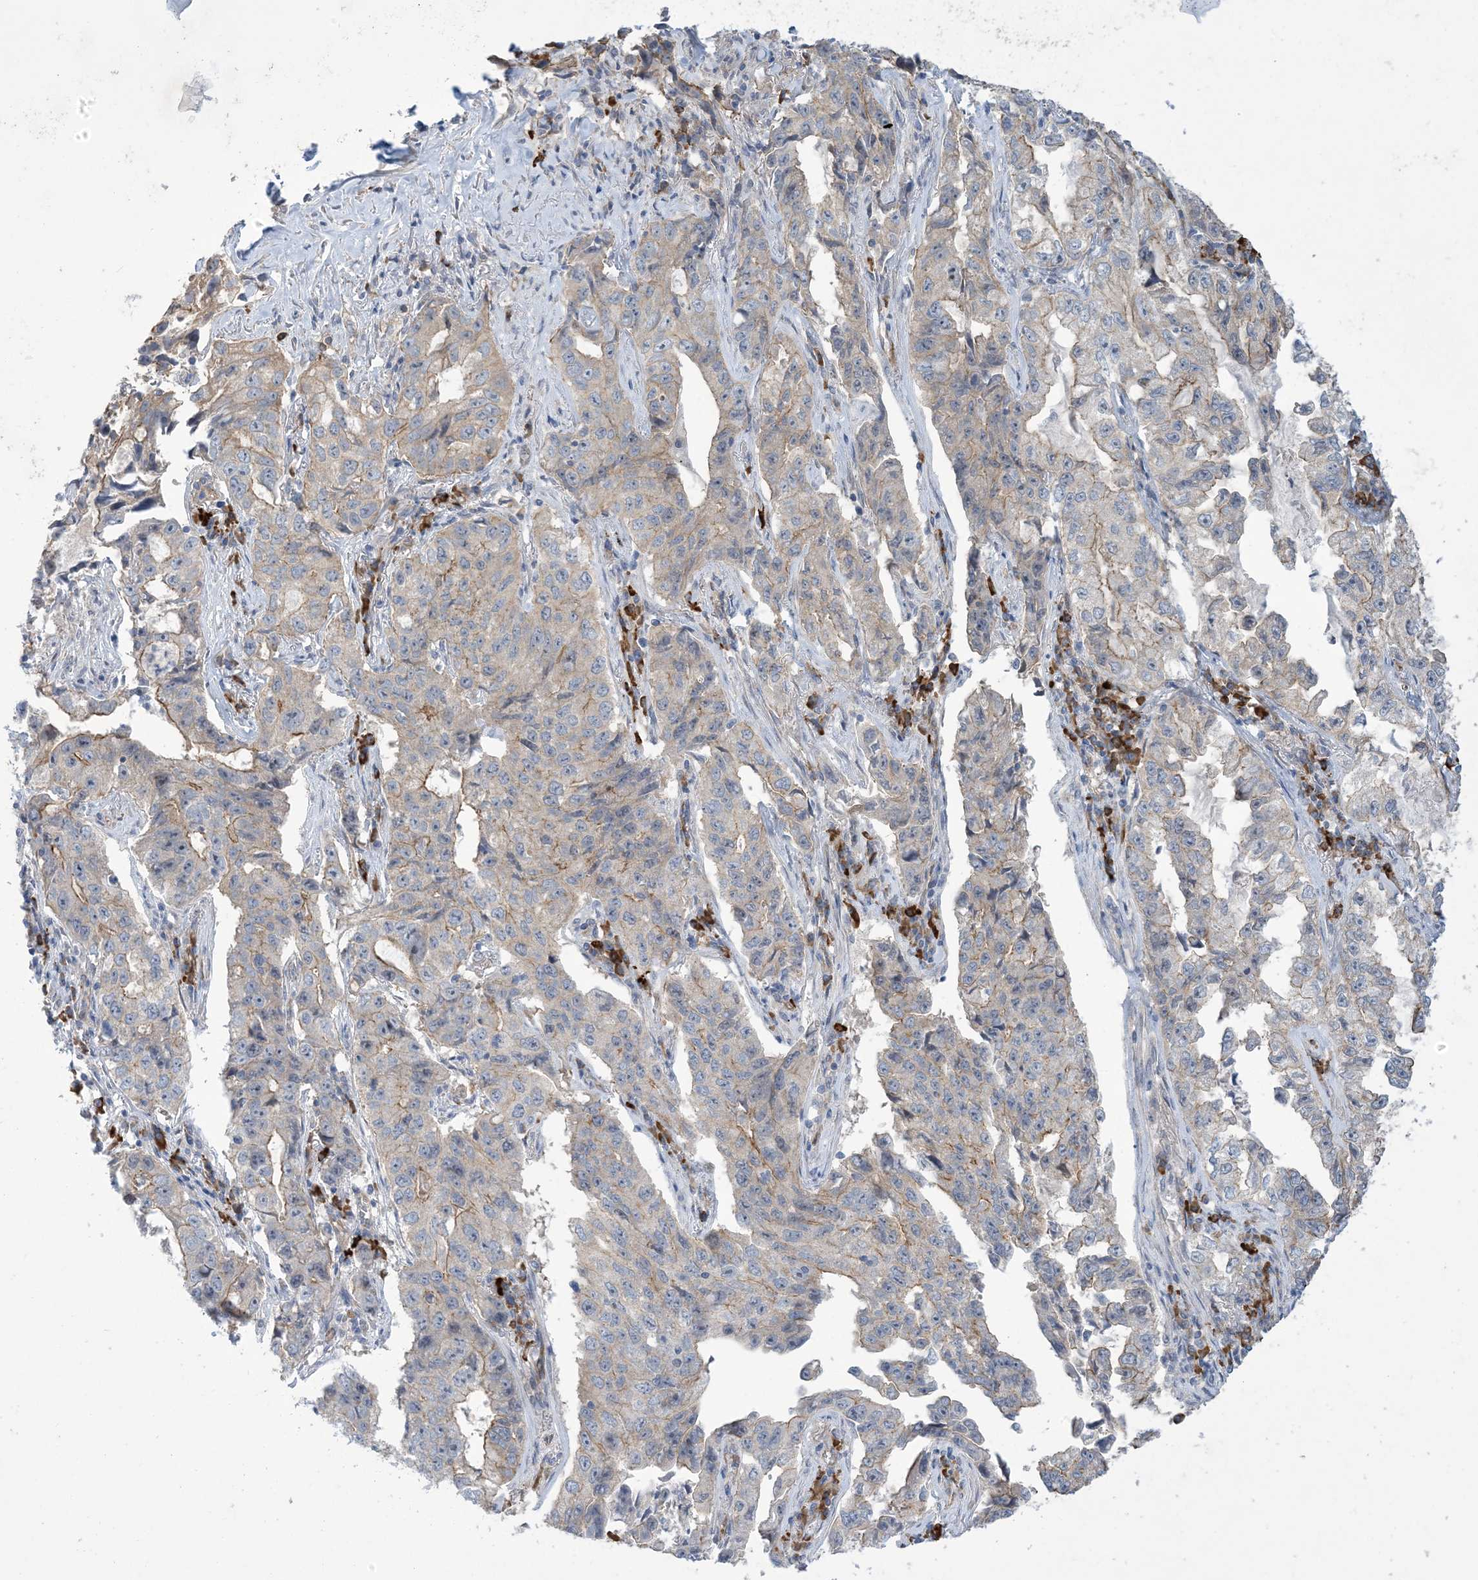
{"staining": {"intensity": "weak", "quantity": "<25%", "location": "cytoplasmic/membranous"}, "tissue": "lung cancer", "cell_type": "Tumor cells", "image_type": "cancer", "snomed": [{"axis": "morphology", "description": "Adenocarcinoma, NOS"}, {"axis": "topography", "description": "Lung"}], "caption": "High magnification brightfield microscopy of lung cancer (adenocarcinoma) stained with DAB (brown) and counterstained with hematoxylin (blue): tumor cells show no significant expression.", "gene": "AOC1", "patient": {"sex": "female", "age": 51}}